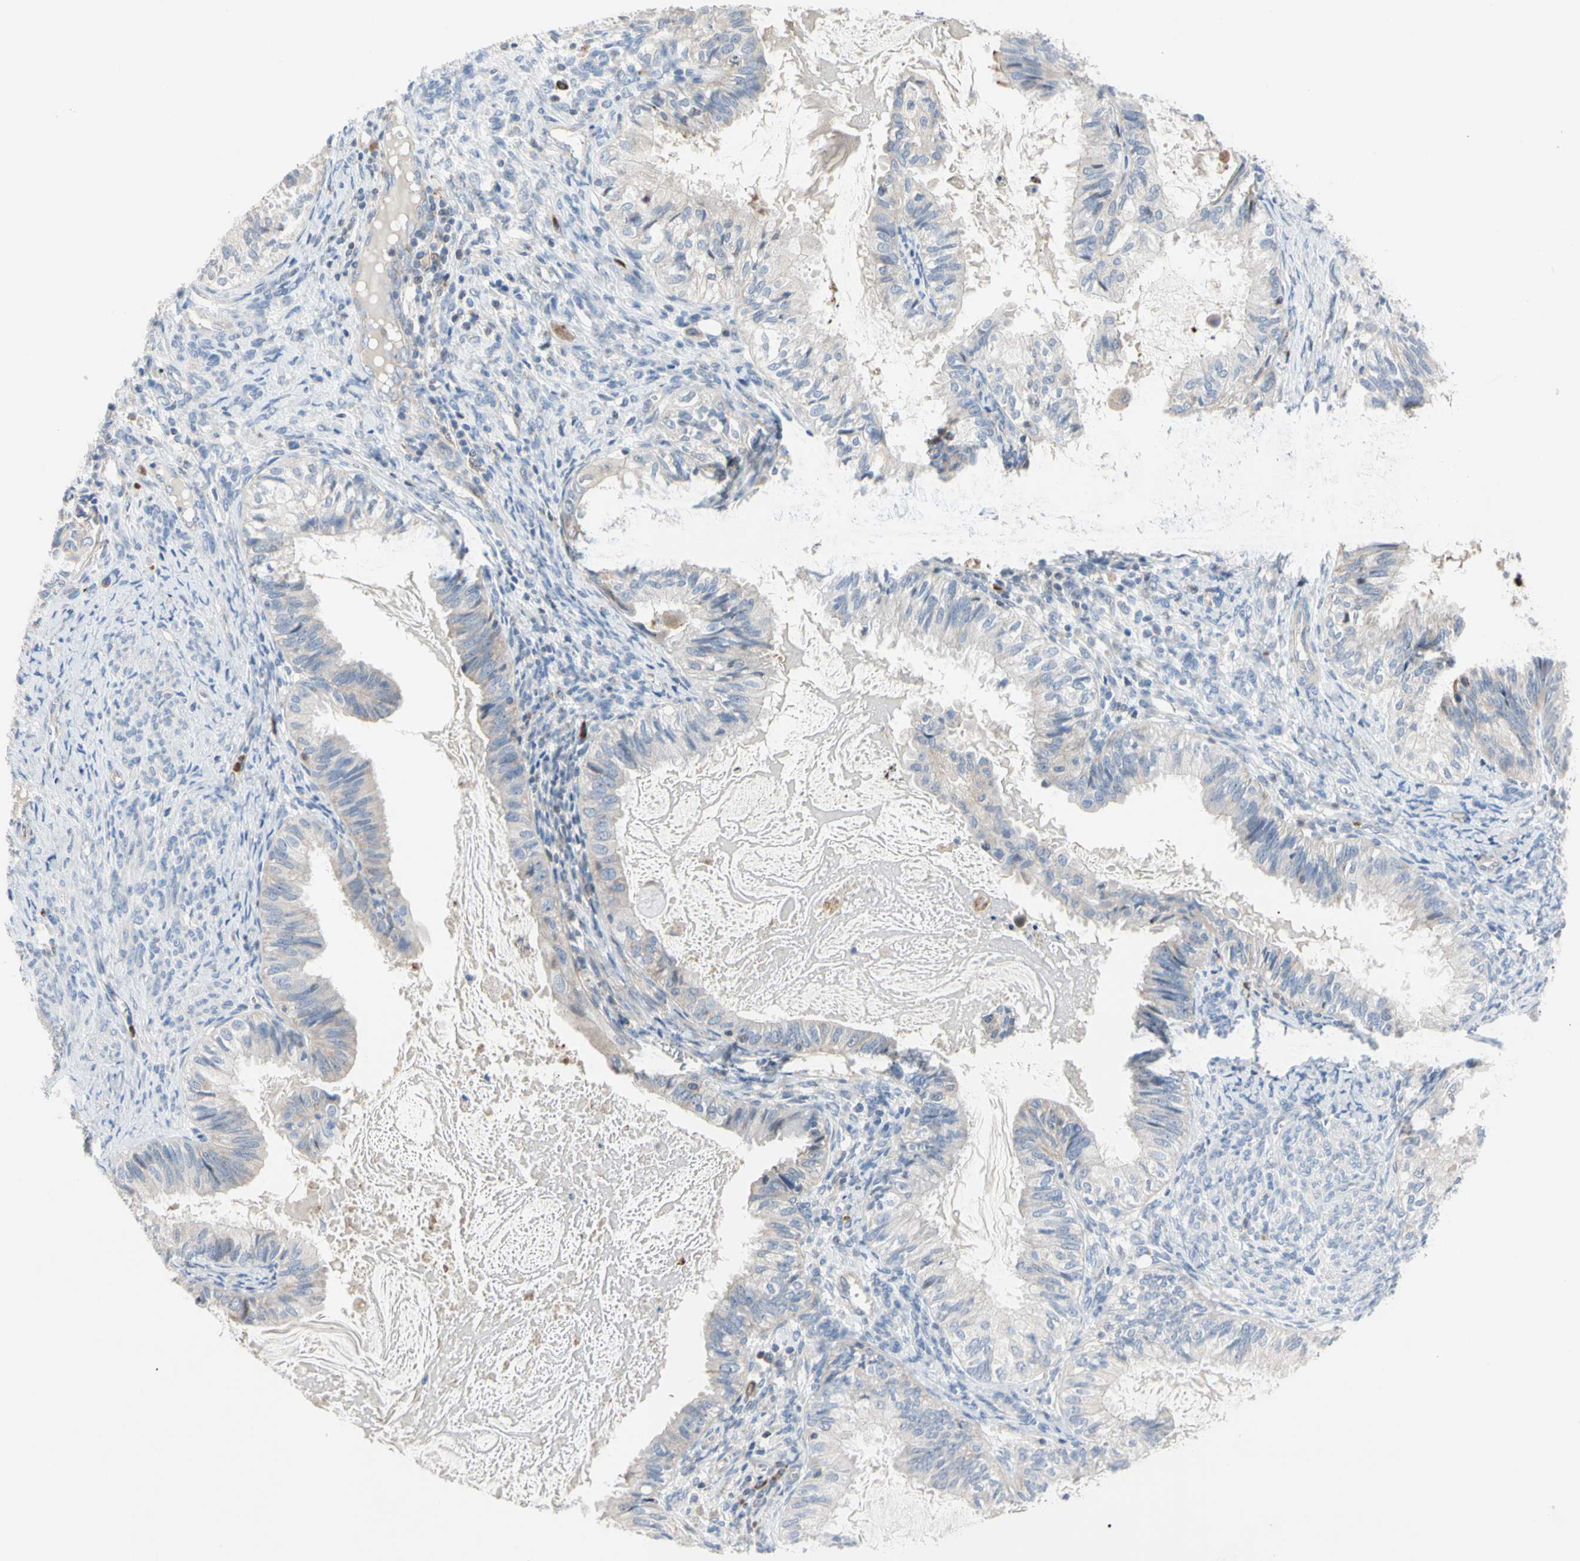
{"staining": {"intensity": "weak", "quantity": "<25%", "location": "cytoplasmic/membranous"}, "tissue": "cervical cancer", "cell_type": "Tumor cells", "image_type": "cancer", "snomed": [{"axis": "morphology", "description": "Normal tissue, NOS"}, {"axis": "morphology", "description": "Adenocarcinoma, NOS"}, {"axis": "topography", "description": "Cervix"}, {"axis": "topography", "description": "Endometrium"}], "caption": "The photomicrograph shows no staining of tumor cells in adenocarcinoma (cervical).", "gene": "MCL1", "patient": {"sex": "female", "age": 86}}